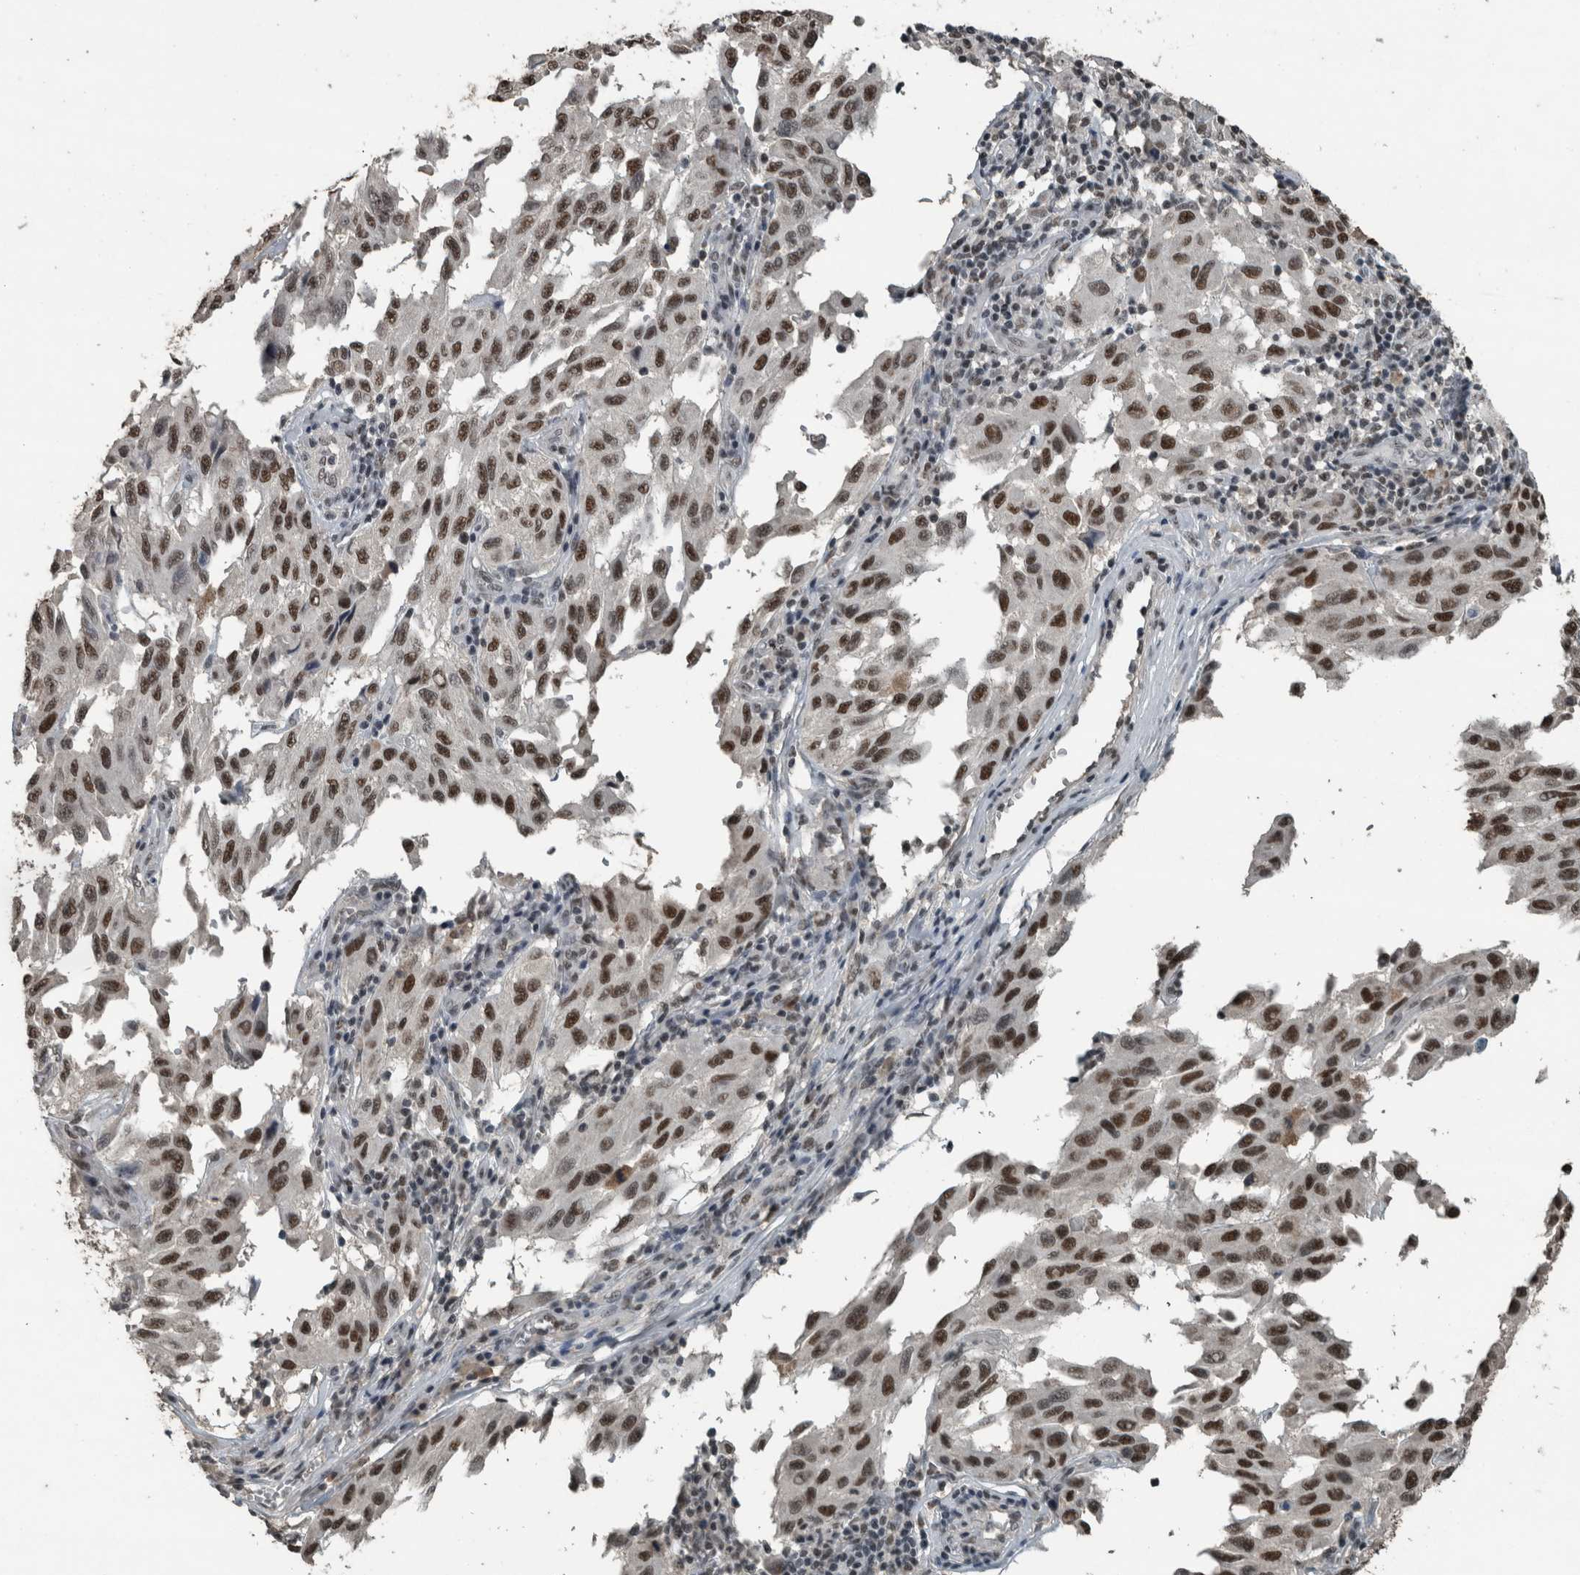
{"staining": {"intensity": "strong", "quantity": ">75%", "location": "nuclear"}, "tissue": "melanoma", "cell_type": "Tumor cells", "image_type": "cancer", "snomed": [{"axis": "morphology", "description": "Malignant melanoma, NOS"}, {"axis": "topography", "description": "Skin"}], "caption": "Brown immunohistochemical staining in human melanoma reveals strong nuclear positivity in approximately >75% of tumor cells.", "gene": "ZNF24", "patient": {"sex": "male", "age": 30}}